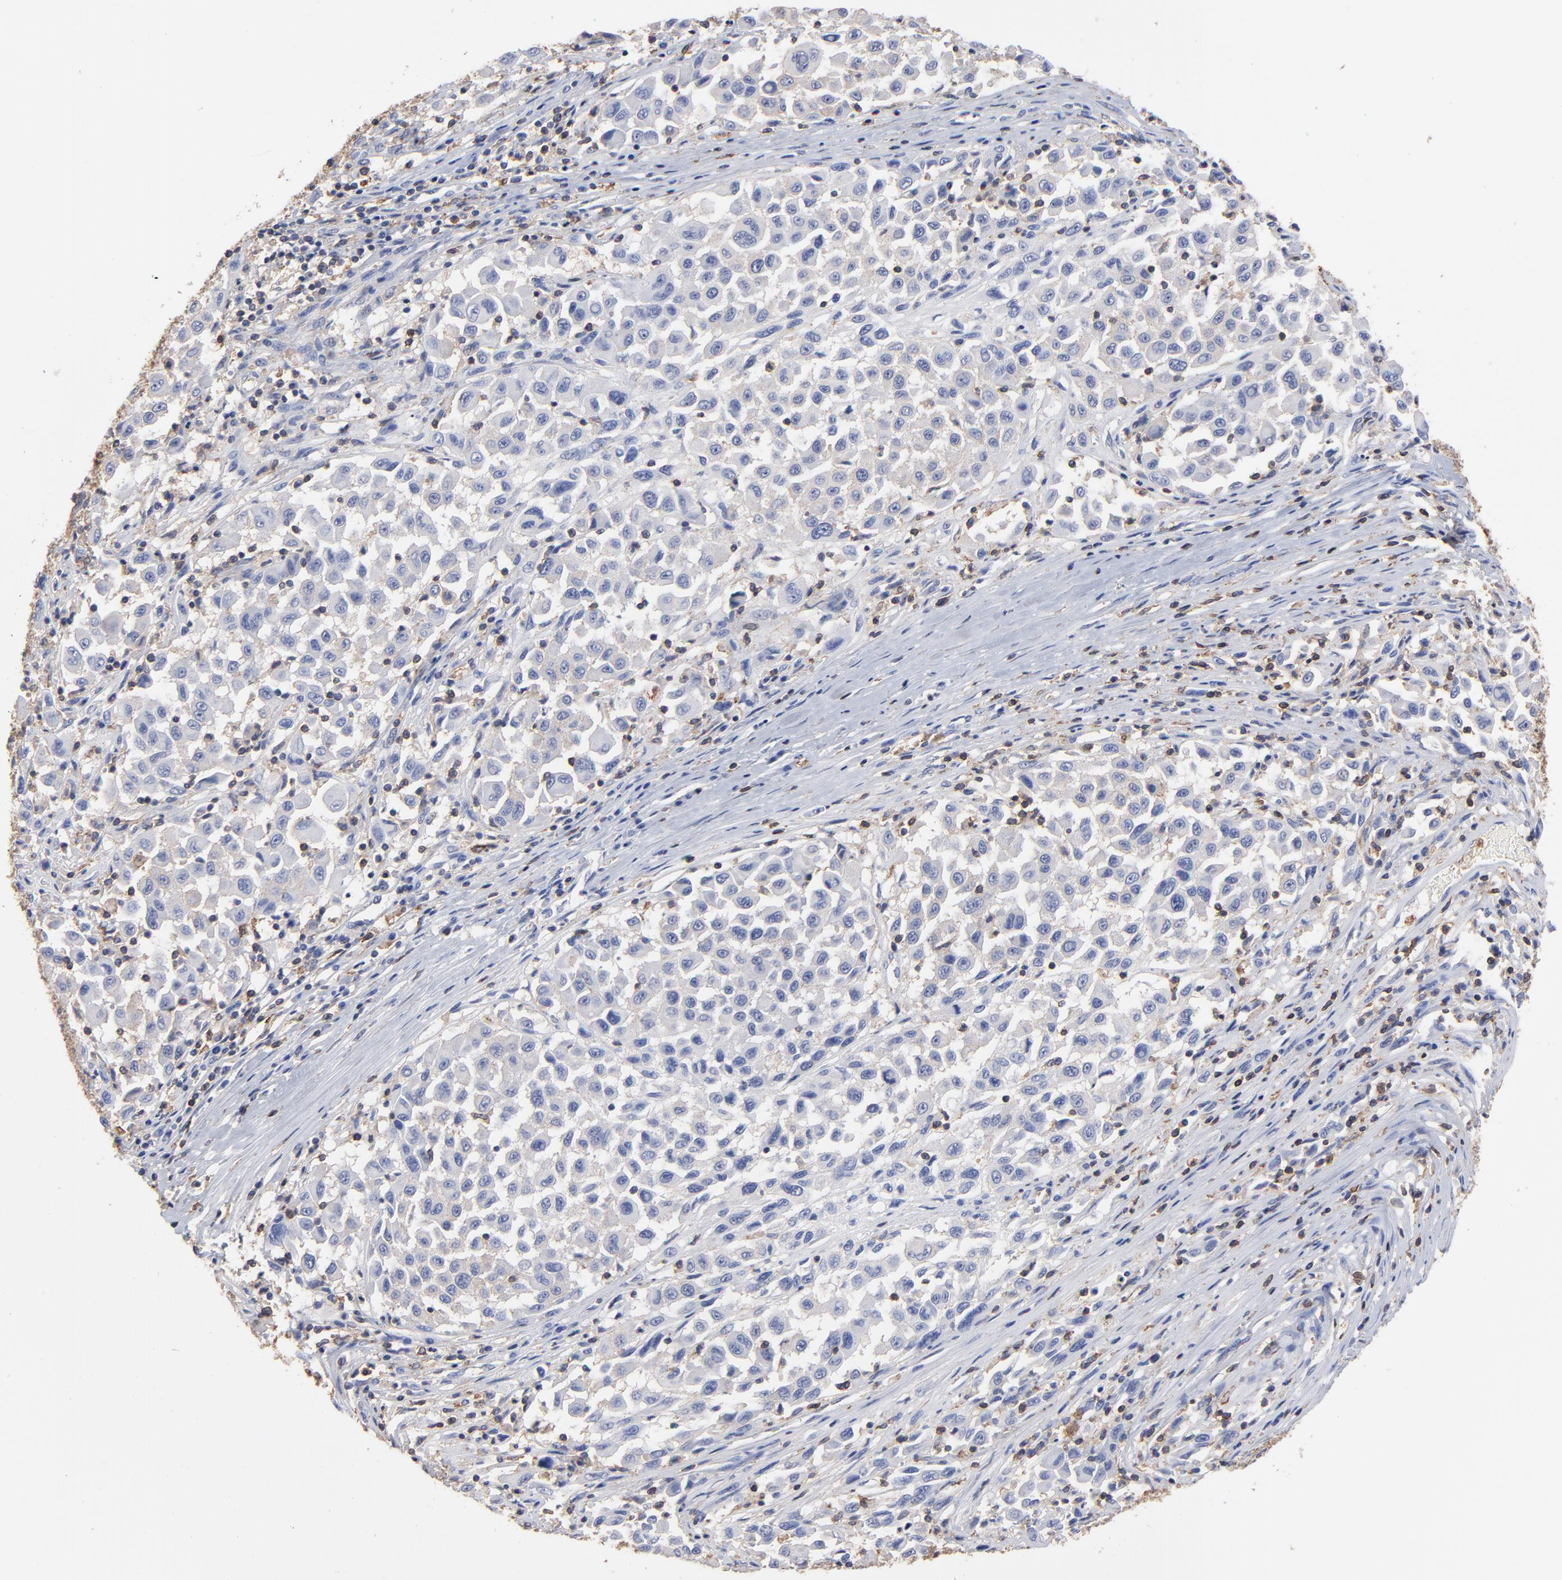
{"staining": {"intensity": "weak", "quantity": "25%-75%", "location": "cytoplasmic/membranous"}, "tissue": "melanoma", "cell_type": "Tumor cells", "image_type": "cancer", "snomed": [{"axis": "morphology", "description": "Malignant melanoma, Metastatic site"}, {"axis": "topography", "description": "Lymph node"}], "caption": "Weak cytoplasmic/membranous expression for a protein is appreciated in approximately 25%-75% of tumor cells of melanoma using IHC.", "gene": "ASL", "patient": {"sex": "male", "age": 61}}